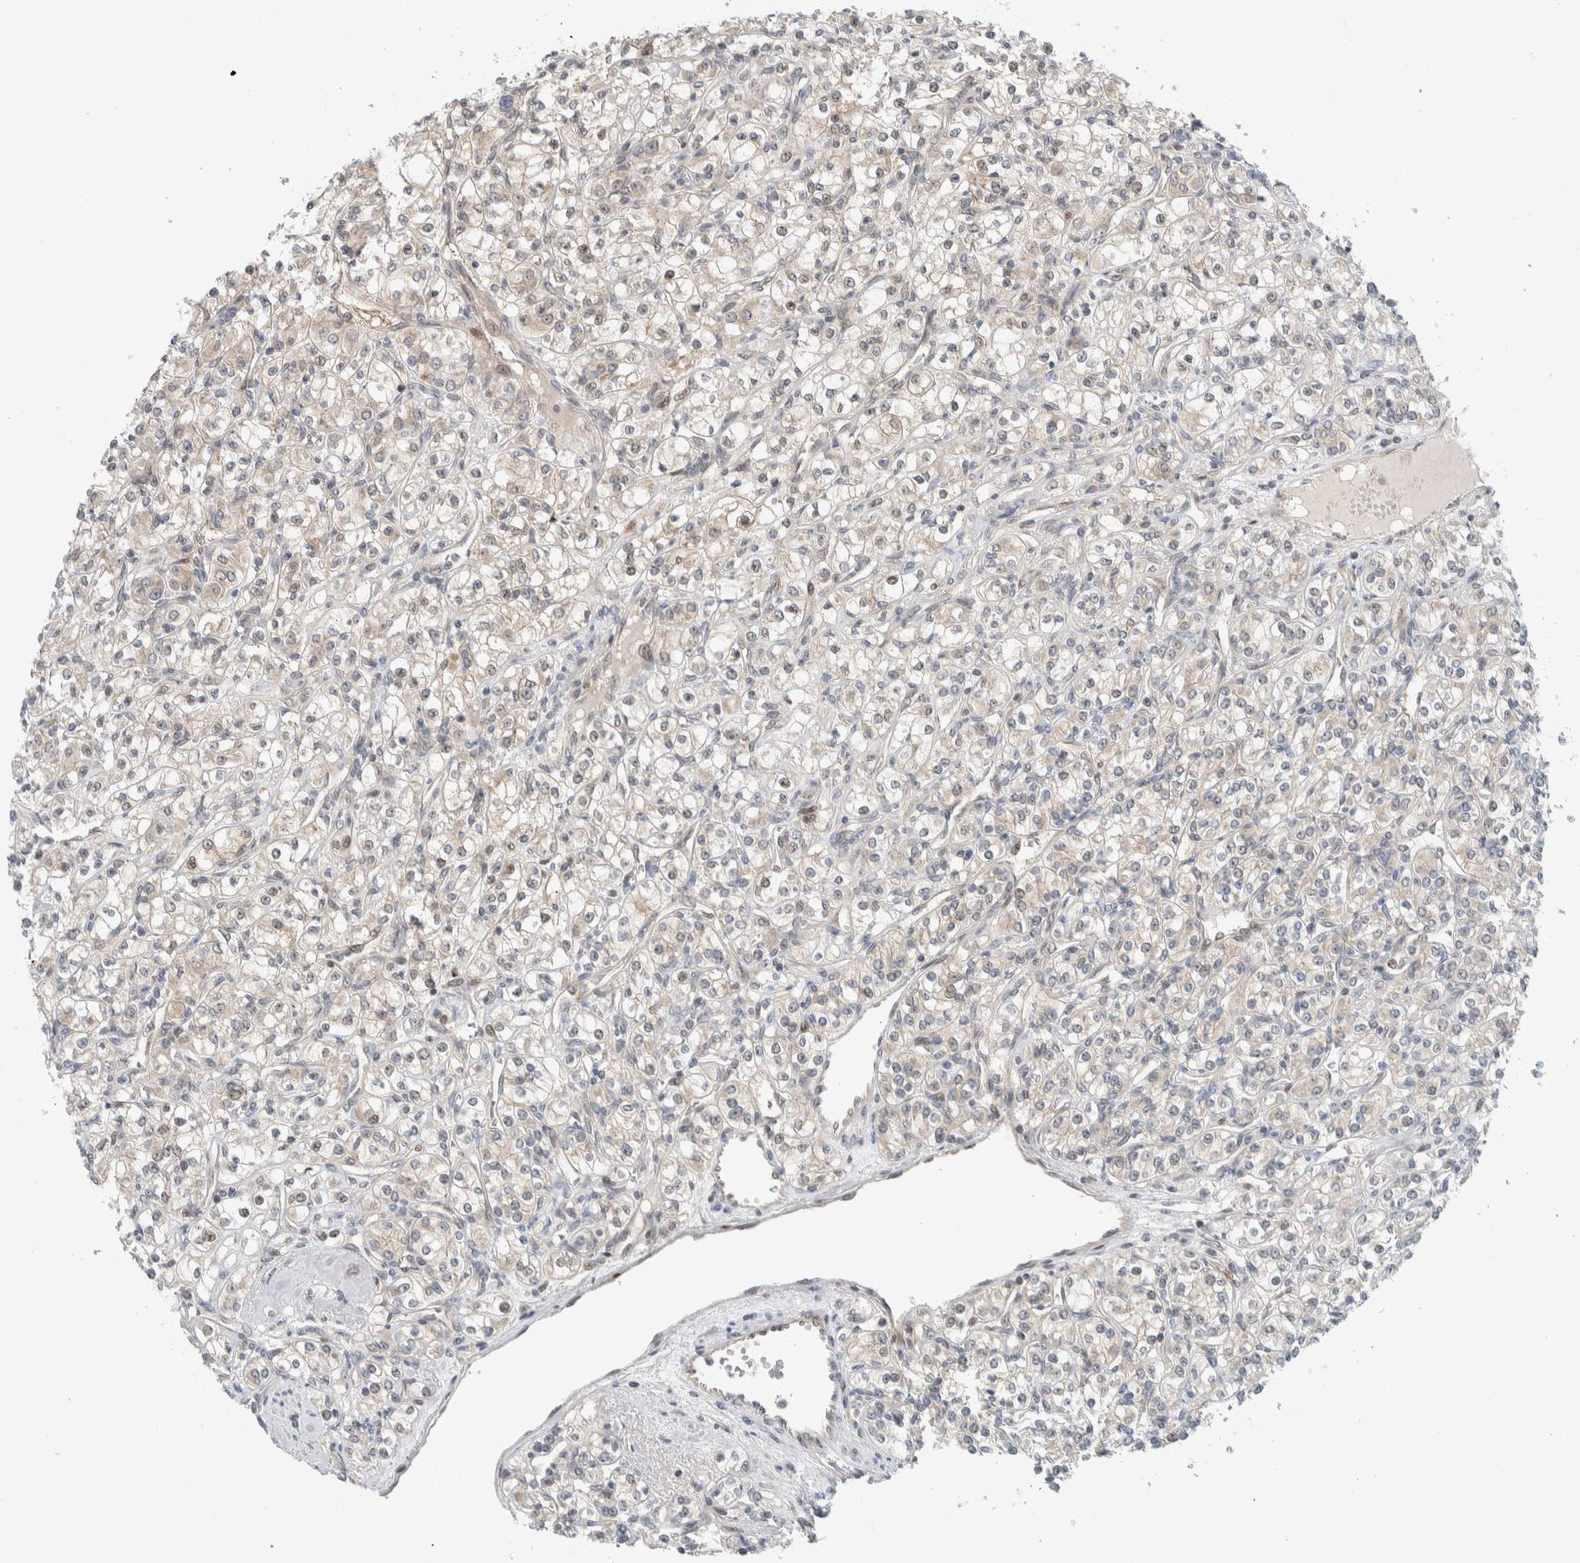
{"staining": {"intensity": "weak", "quantity": "<25%", "location": "cytoplasmic/membranous"}, "tissue": "renal cancer", "cell_type": "Tumor cells", "image_type": "cancer", "snomed": [{"axis": "morphology", "description": "Adenocarcinoma, NOS"}, {"axis": "topography", "description": "Kidney"}], "caption": "Immunohistochemistry image of renal adenocarcinoma stained for a protein (brown), which reveals no positivity in tumor cells.", "gene": "NCR3LG1", "patient": {"sex": "male", "age": 77}}